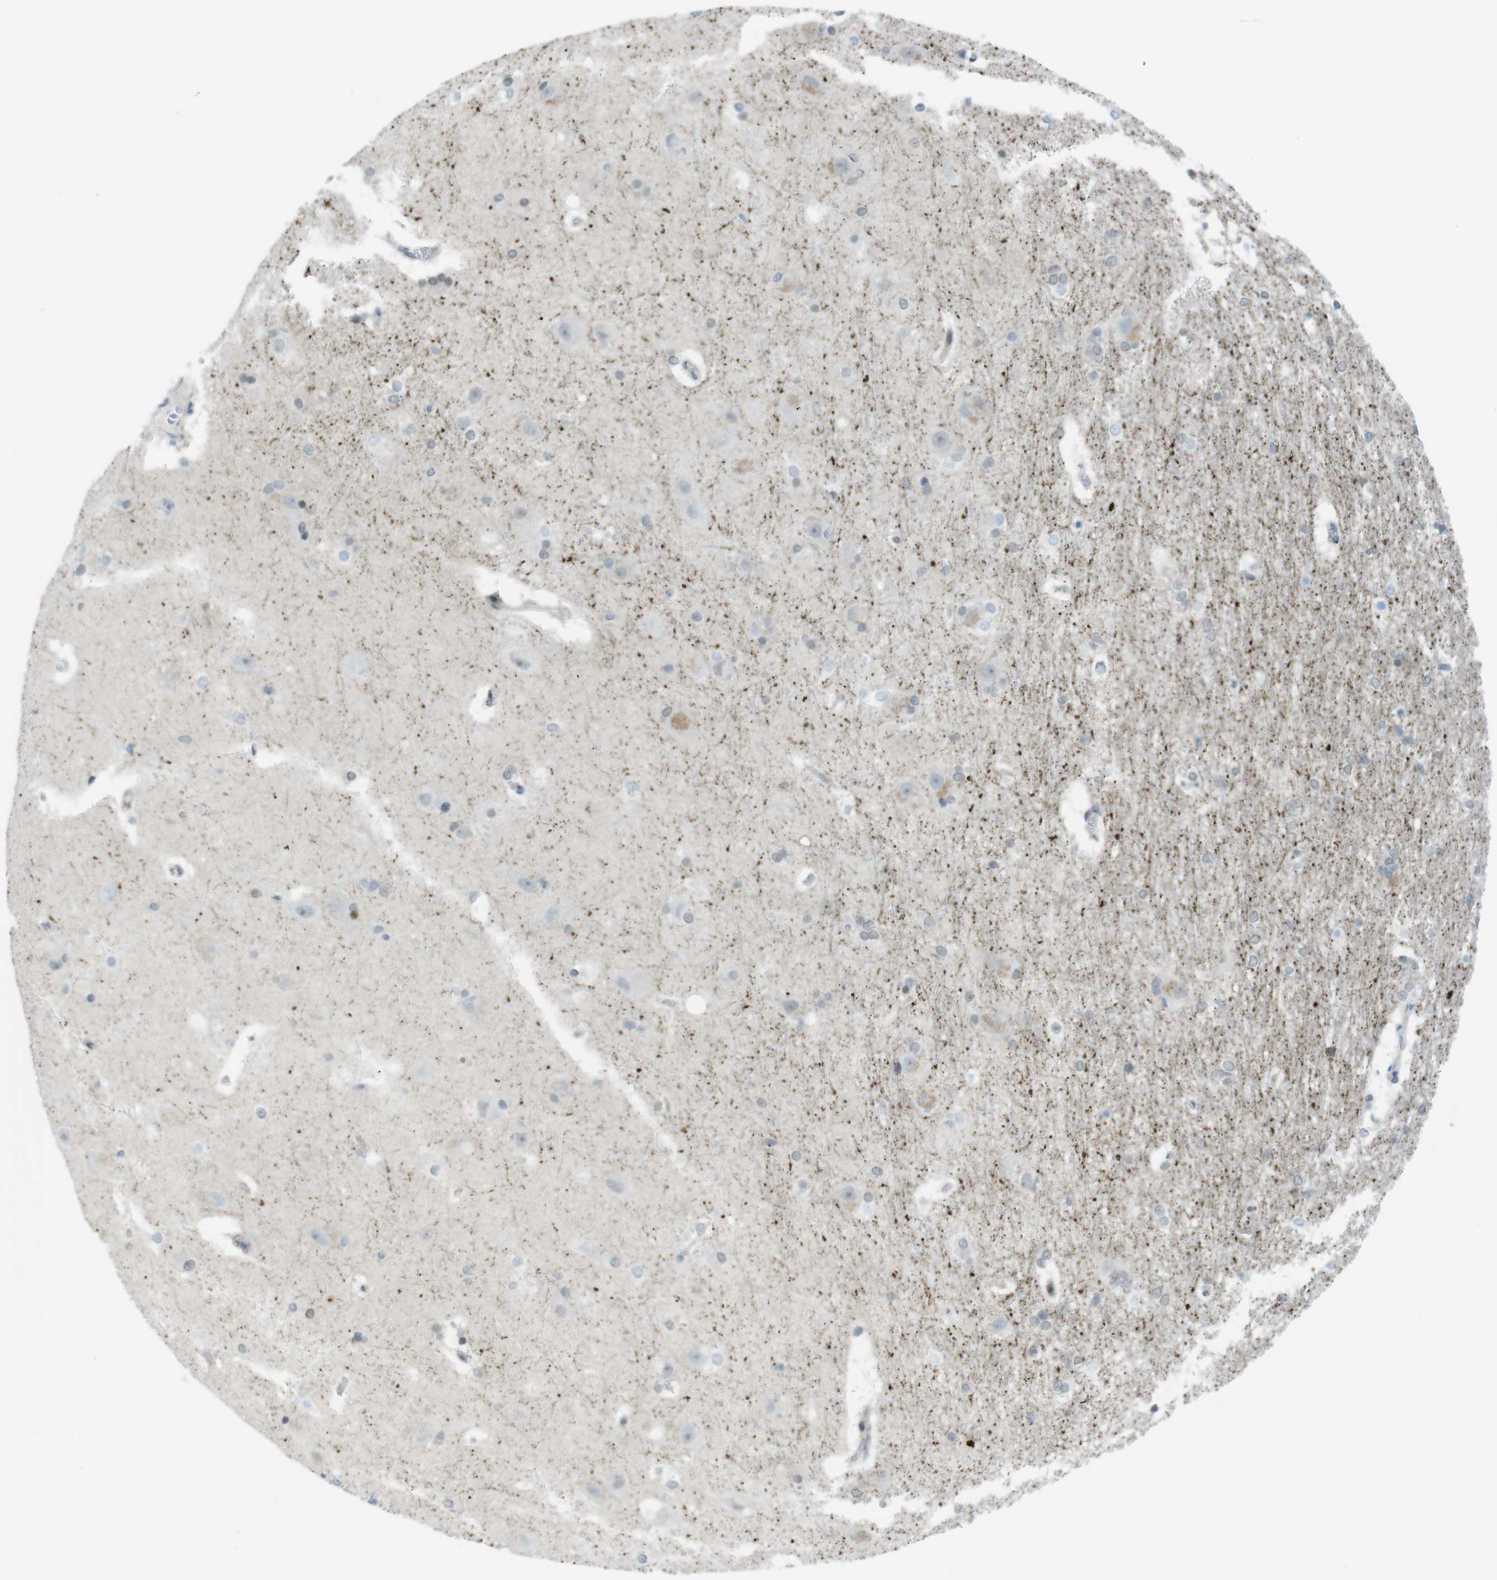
{"staining": {"intensity": "strong", "quantity": "<25%", "location": "nuclear"}, "tissue": "hippocampus", "cell_type": "Glial cells", "image_type": "normal", "snomed": [{"axis": "morphology", "description": "Normal tissue, NOS"}, {"axis": "topography", "description": "Hippocampus"}], "caption": "High-power microscopy captured an IHC image of unremarkable hippocampus, revealing strong nuclear positivity in approximately <25% of glial cells.", "gene": "UBB", "patient": {"sex": "female", "age": 19}}